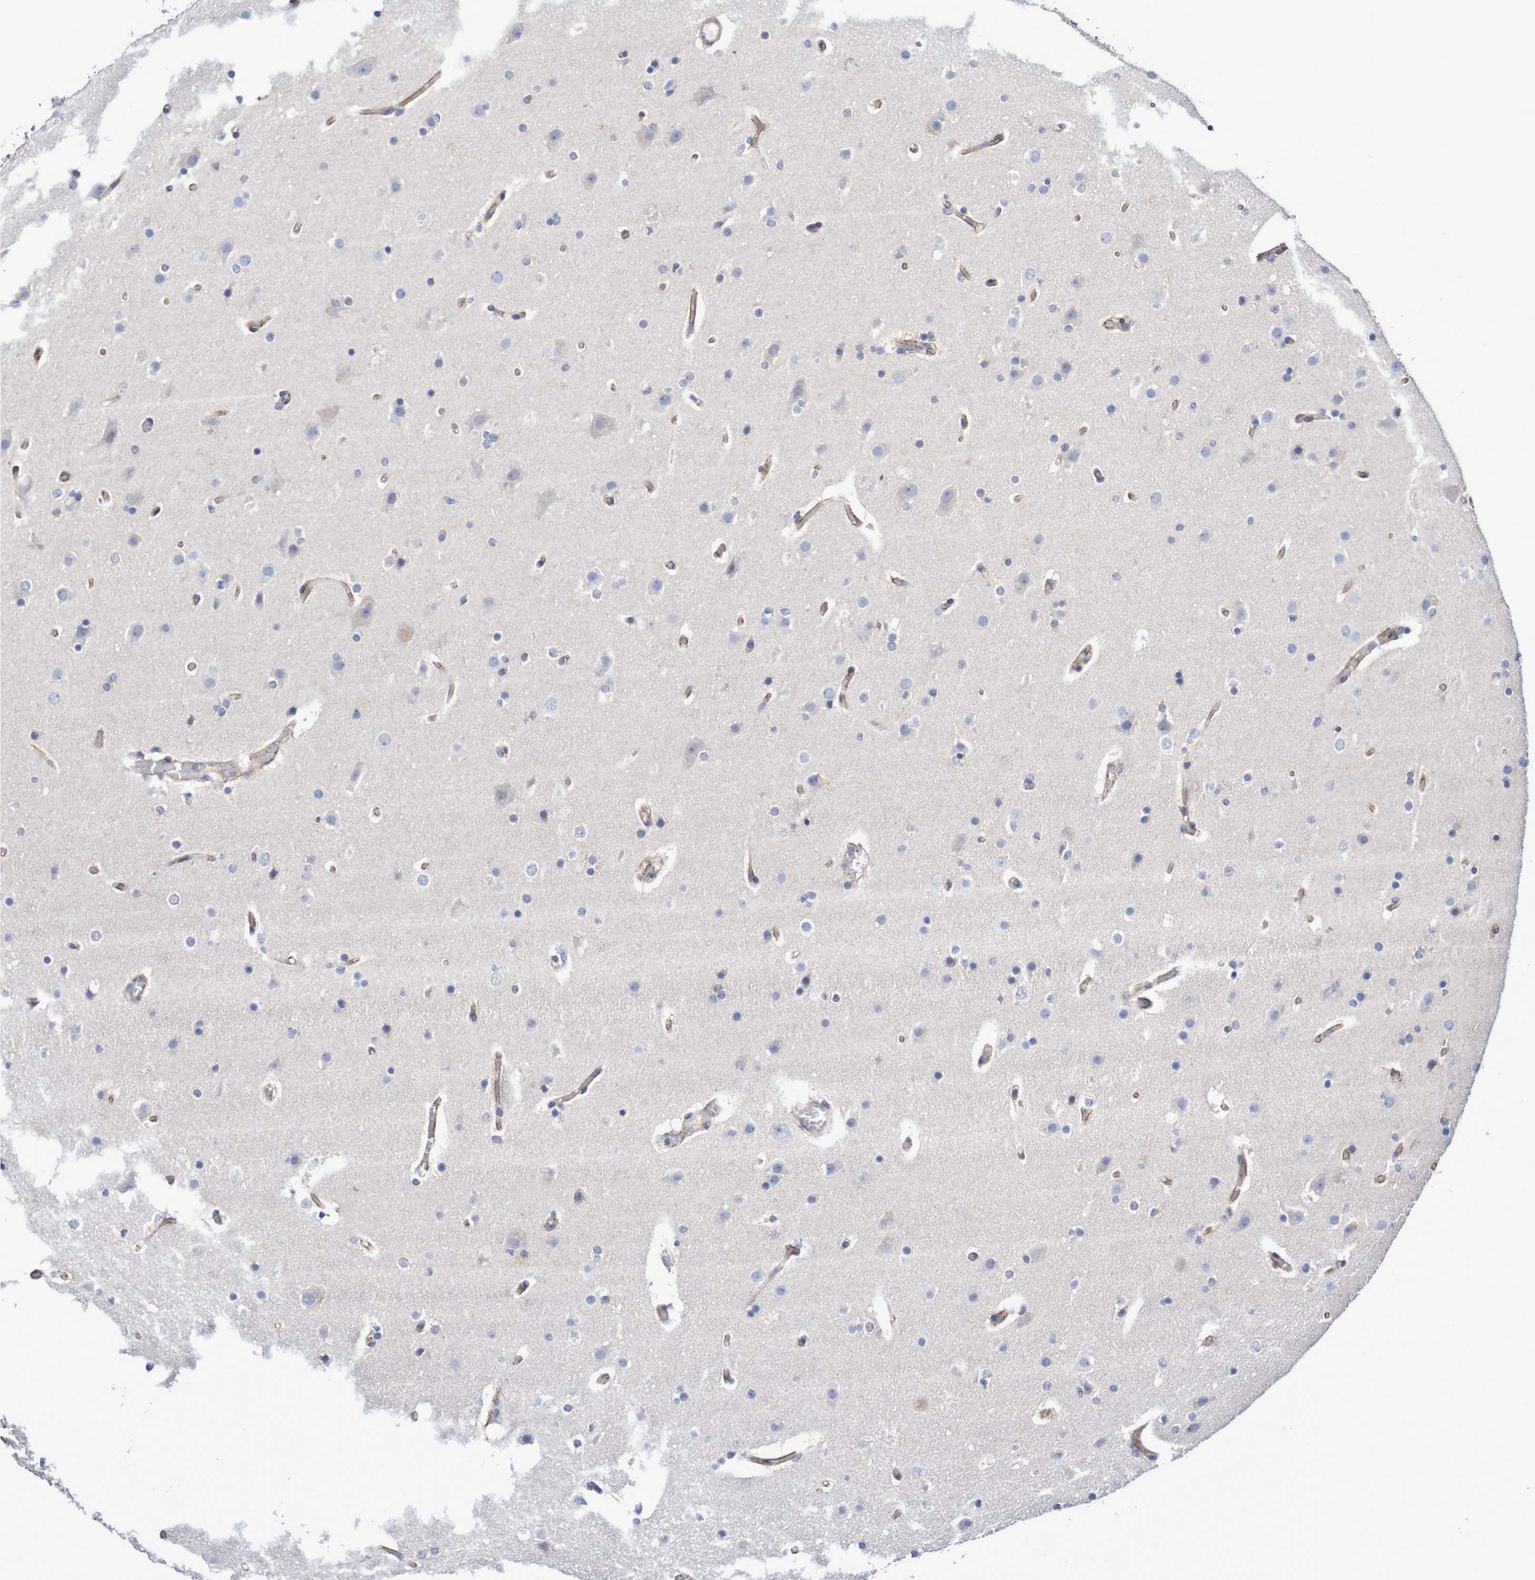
{"staining": {"intensity": "negative", "quantity": "none", "location": "none"}, "tissue": "glioma", "cell_type": "Tumor cells", "image_type": "cancer", "snomed": [{"axis": "morphology", "description": "Glioma, malignant, High grade"}, {"axis": "topography", "description": "Cerebral cortex"}], "caption": "This is an IHC micrograph of human malignant glioma (high-grade). There is no staining in tumor cells.", "gene": "NECTIN2", "patient": {"sex": "female", "age": 36}}